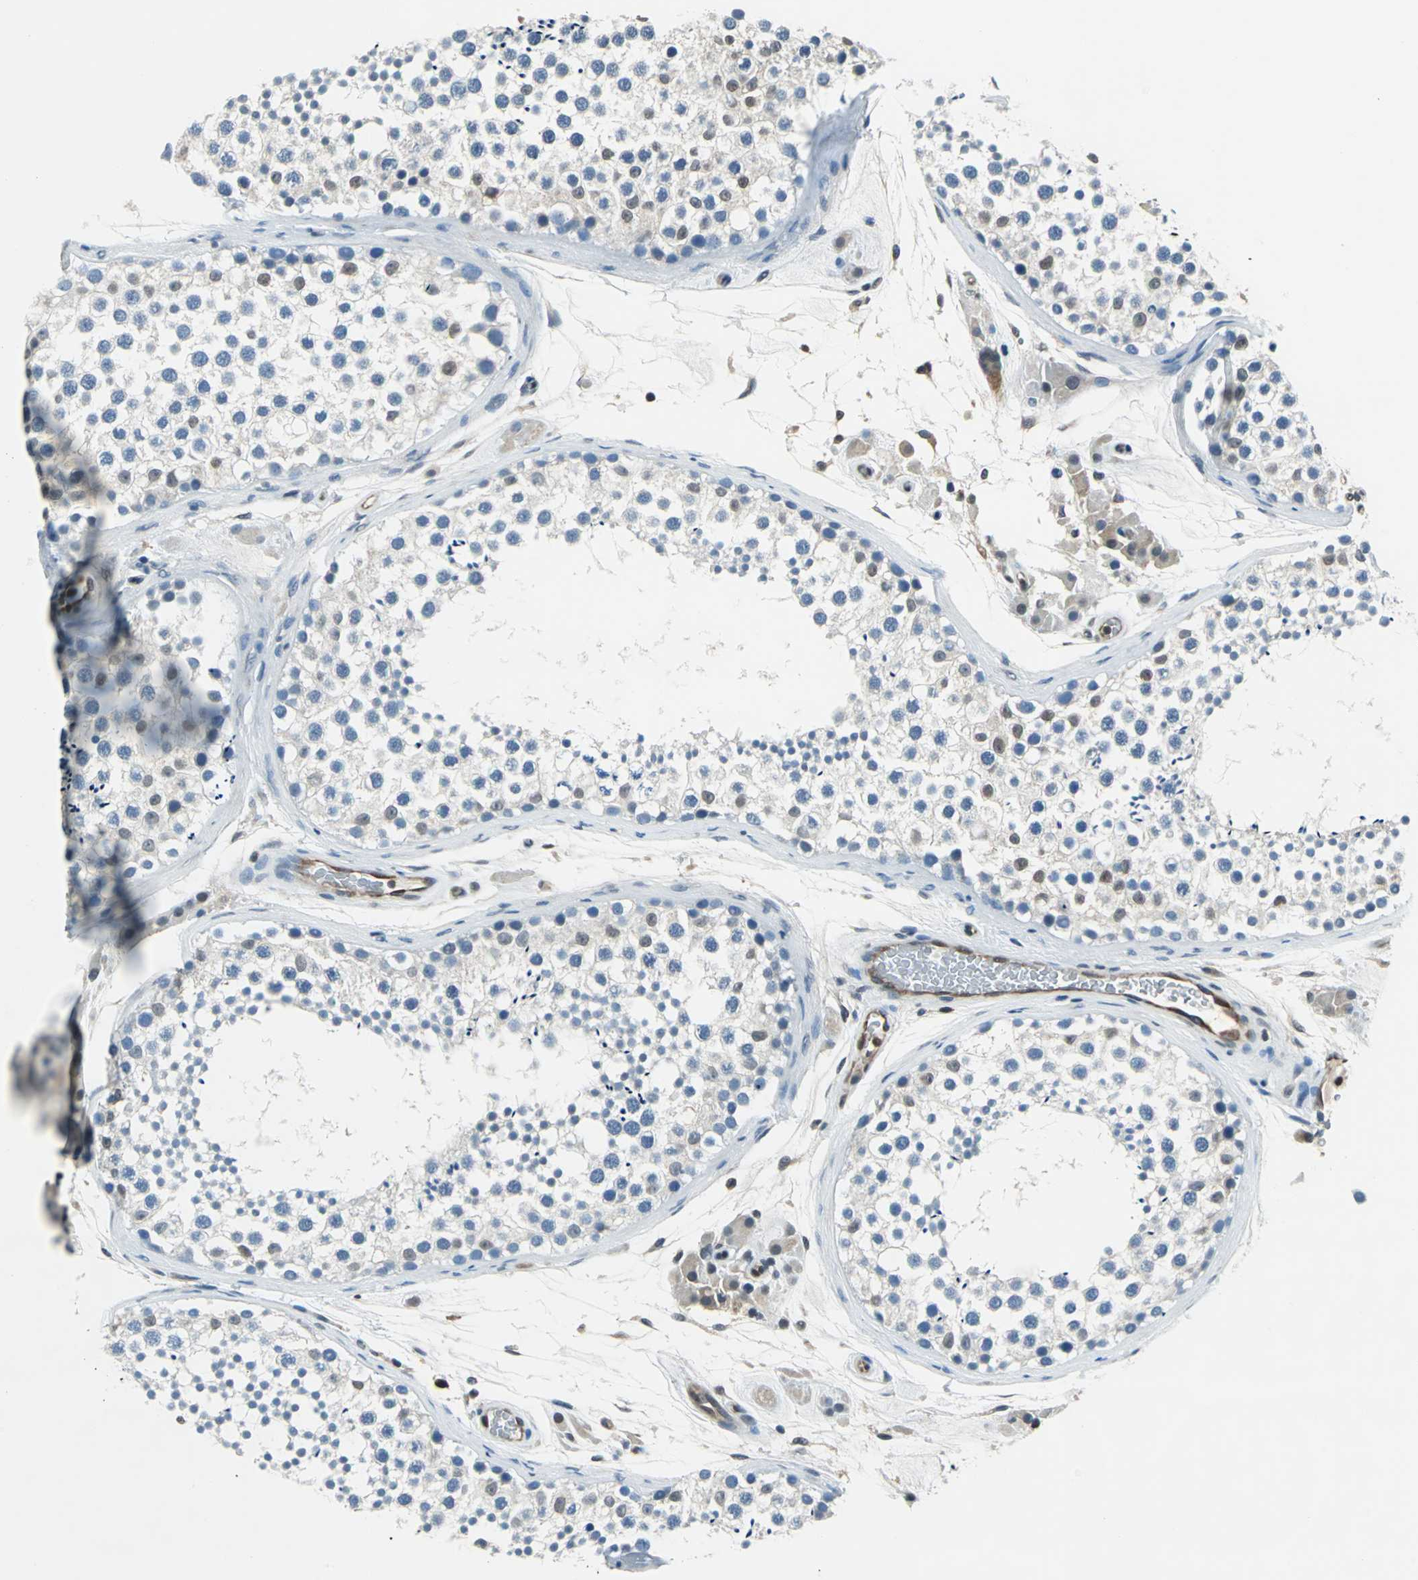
{"staining": {"intensity": "weak", "quantity": "25%-75%", "location": "cytoplasmic/membranous,nuclear"}, "tissue": "testis", "cell_type": "Cells in seminiferous ducts", "image_type": "normal", "snomed": [{"axis": "morphology", "description": "Normal tissue, NOS"}, {"axis": "topography", "description": "Testis"}], "caption": "Benign testis shows weak cytoplasmic/membranous,nuclear expression in about 25%-75% of cells in seminiferous ducts (Brightfield microscopy of DAB IHC at high magnification)..", "gene": "PSME1", "patient": {"sex": "male", "age": 46}}